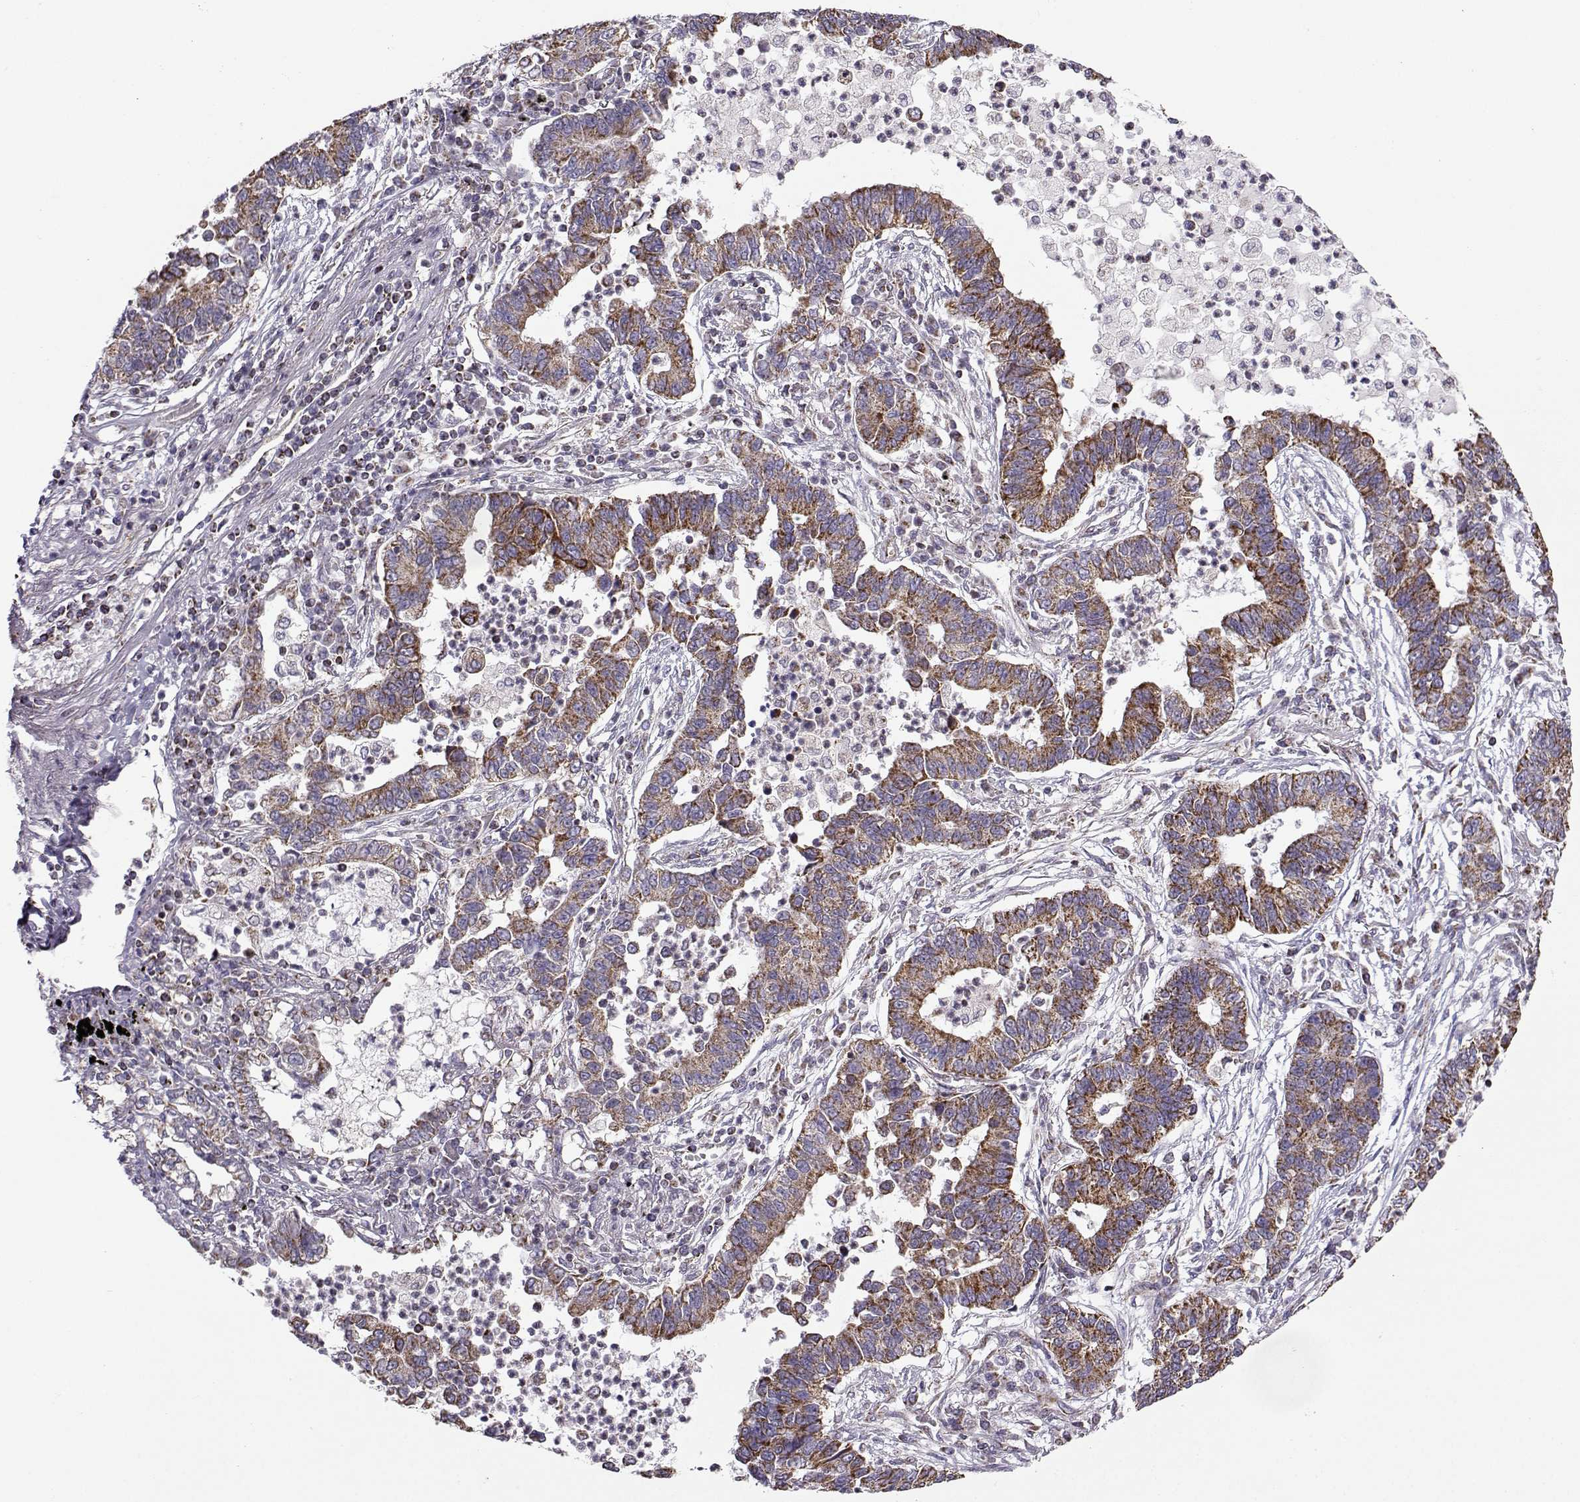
{"staining": {"intensity": "strong", "quantity": "25%-75%", "location": "cytoplasmic/membranous"}, "tissue": "lung cancer", "cell_type": "Tumor cells", "image_type": "cancer", "snomed": [{"axis": "morphology", "description": "Adenocarcinoma, NOS"}, {"axis": "topography", "description": "Lung"}], "caption": "Approximately 25%-75% of tumor cells in lung cancer reveal strong cytoplasmic/membranous protein staining as visualized by brown immunohistochemical staining.", "gene": "NECAB3", "patient": {"sex": "female", "age": 57}}